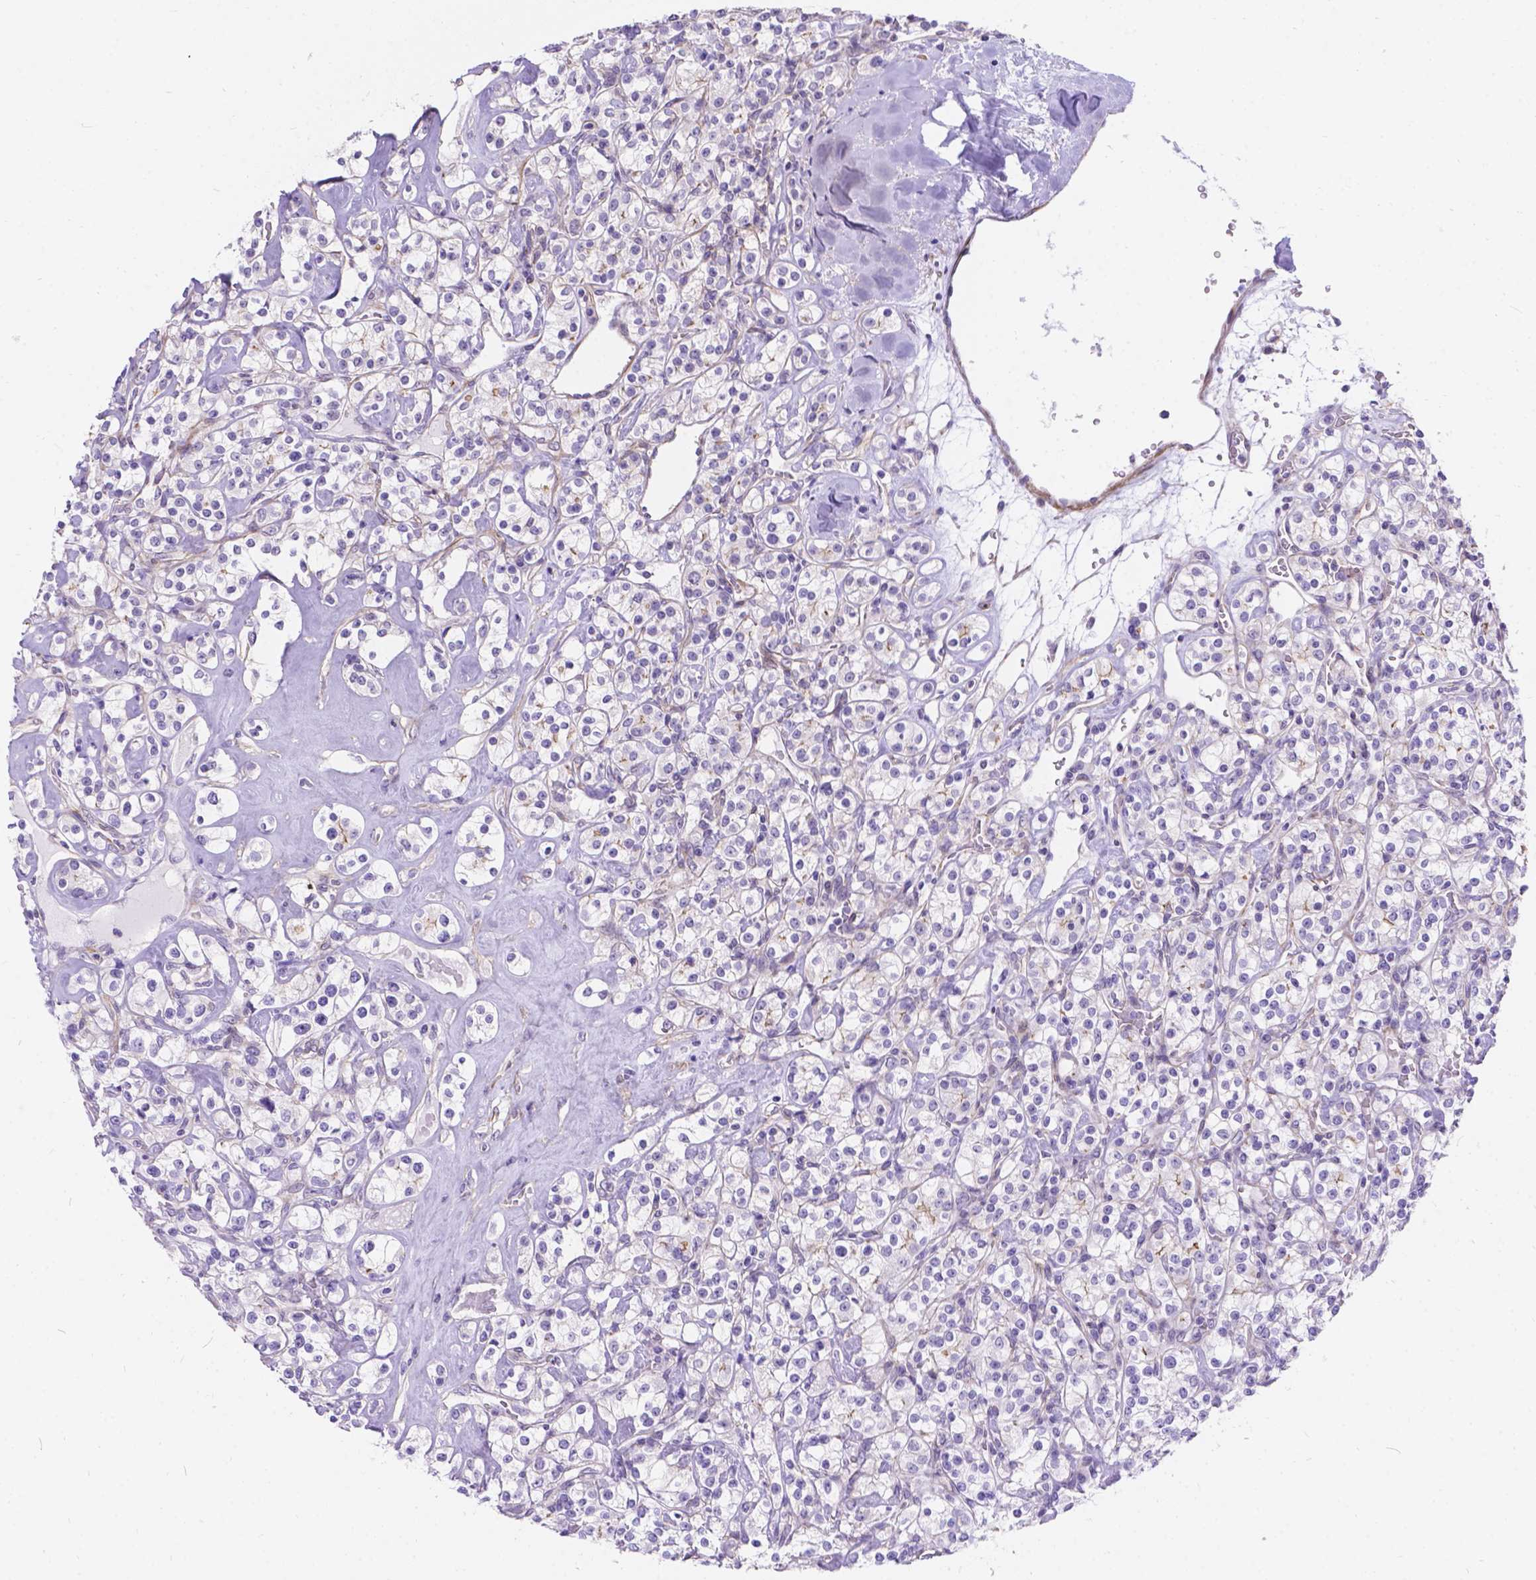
{"staining": {"intensity": "negative", "quantity": "none", "location": "none"}, "tissue": "renal cancer", "cell_type": "Tumor cells", "image_type": "cancer", "snomed": [{"axis": "morphology", "description": "Adenocarcinoma, NOS"}, {"axis": "topography", "description": "Kidney"}], "caption": "The photomicrograph reveals no significant positivity in tumor cells of renal cancer (adenocarcinoma). The staining is performed using DAB (3,3'-diaminobenzidine) brown chromogen with nuclei counter-stained in using hematoxylin.", "gene": "PALS1", "patient": {"sex": "male", "age": 77}}